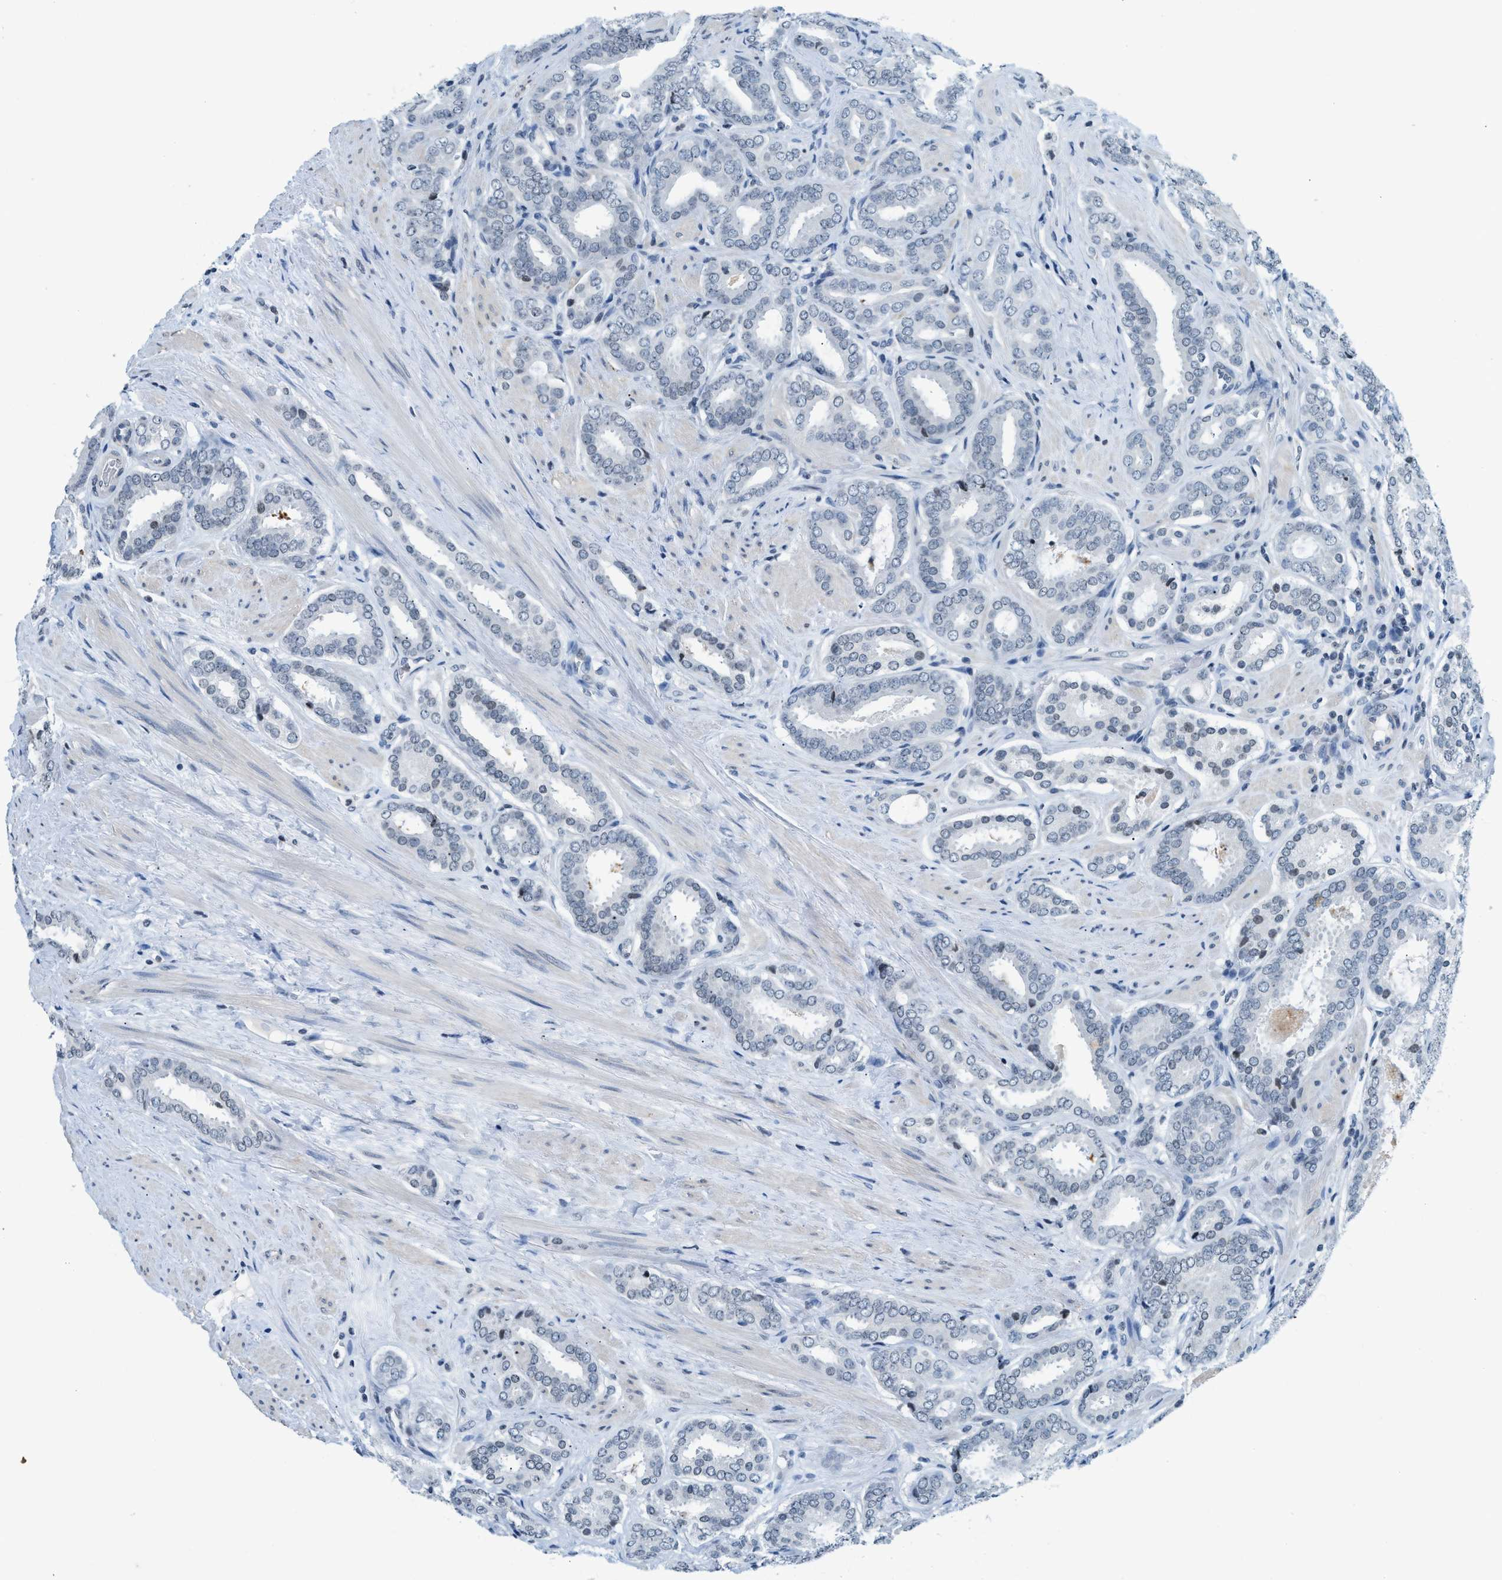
{"staining": {"intensity": "negative", "quantity": "none", "location": "none"}, "tissue": "prostate cancer", "cell_type": "Tumor cells", "image_type": "cancer", "snomed": [{"axis": "morphology", "description": "Adenocarcinoma, Low grade"}, {"axis": "topography", "description": "Prostate"}], "caption": "Immunohistochemical staining of human prostate cancer (adenocarcinoma (low-grade)) demonstrates no significant staining in tumor cells.", "gene": "UVRAG", "patient": {"sex": "male", "age": 69}}